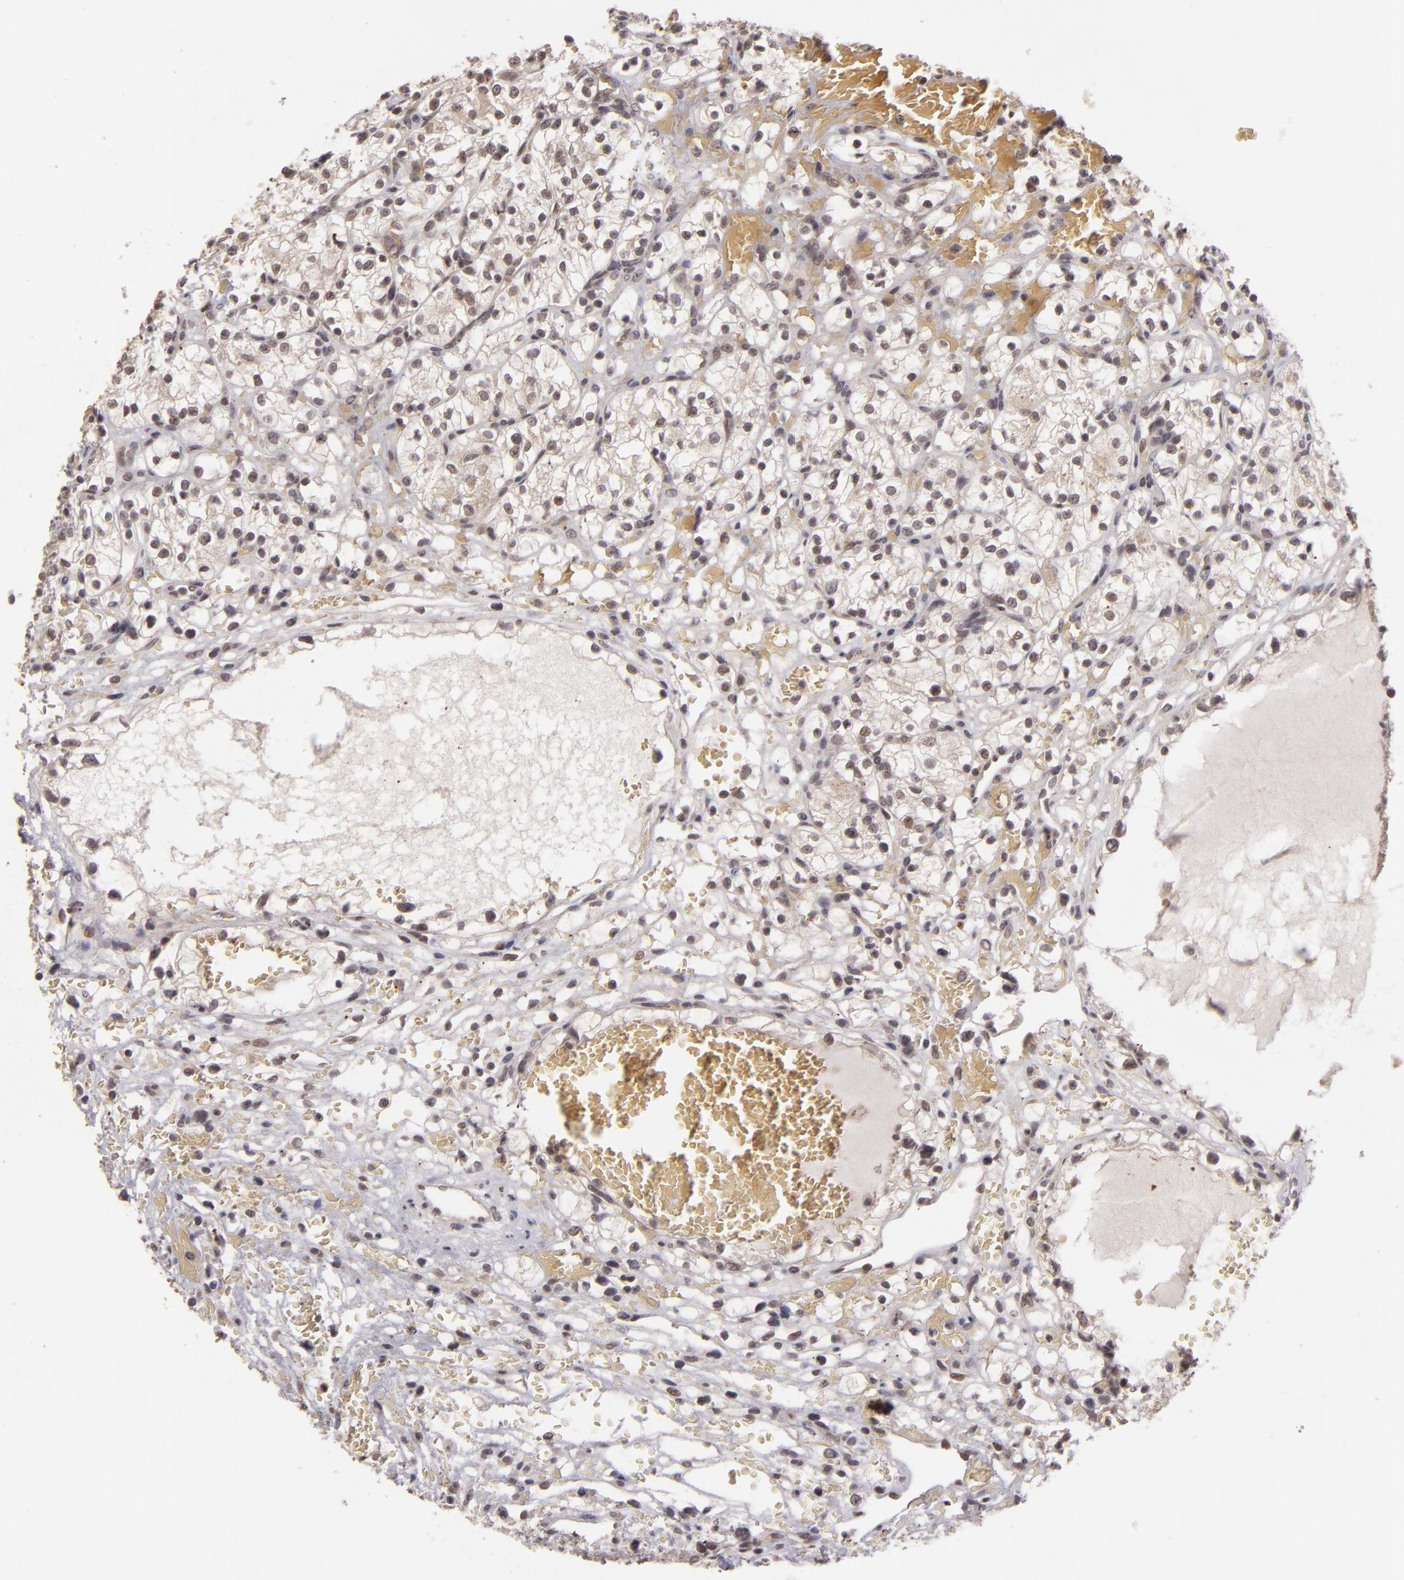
{"staining": {"intensity": "negative", "quantity": "none", "location": "none"}, "tissue": "renal cancer", "cell_type": "Tumor cells", "image_type": "cancer", "snomed": [{"axis": "morphology", "description": "Adenocarcinoma, NOS"}, {"axis": "topography", "description": "Kidney"}], "caption": "Photomicrograph shows no protein staining in tumor cells of adenocarcinoma (renal) tissue.", "gene": "DFFA", "patient": {"sex": "female", "age": 60}}